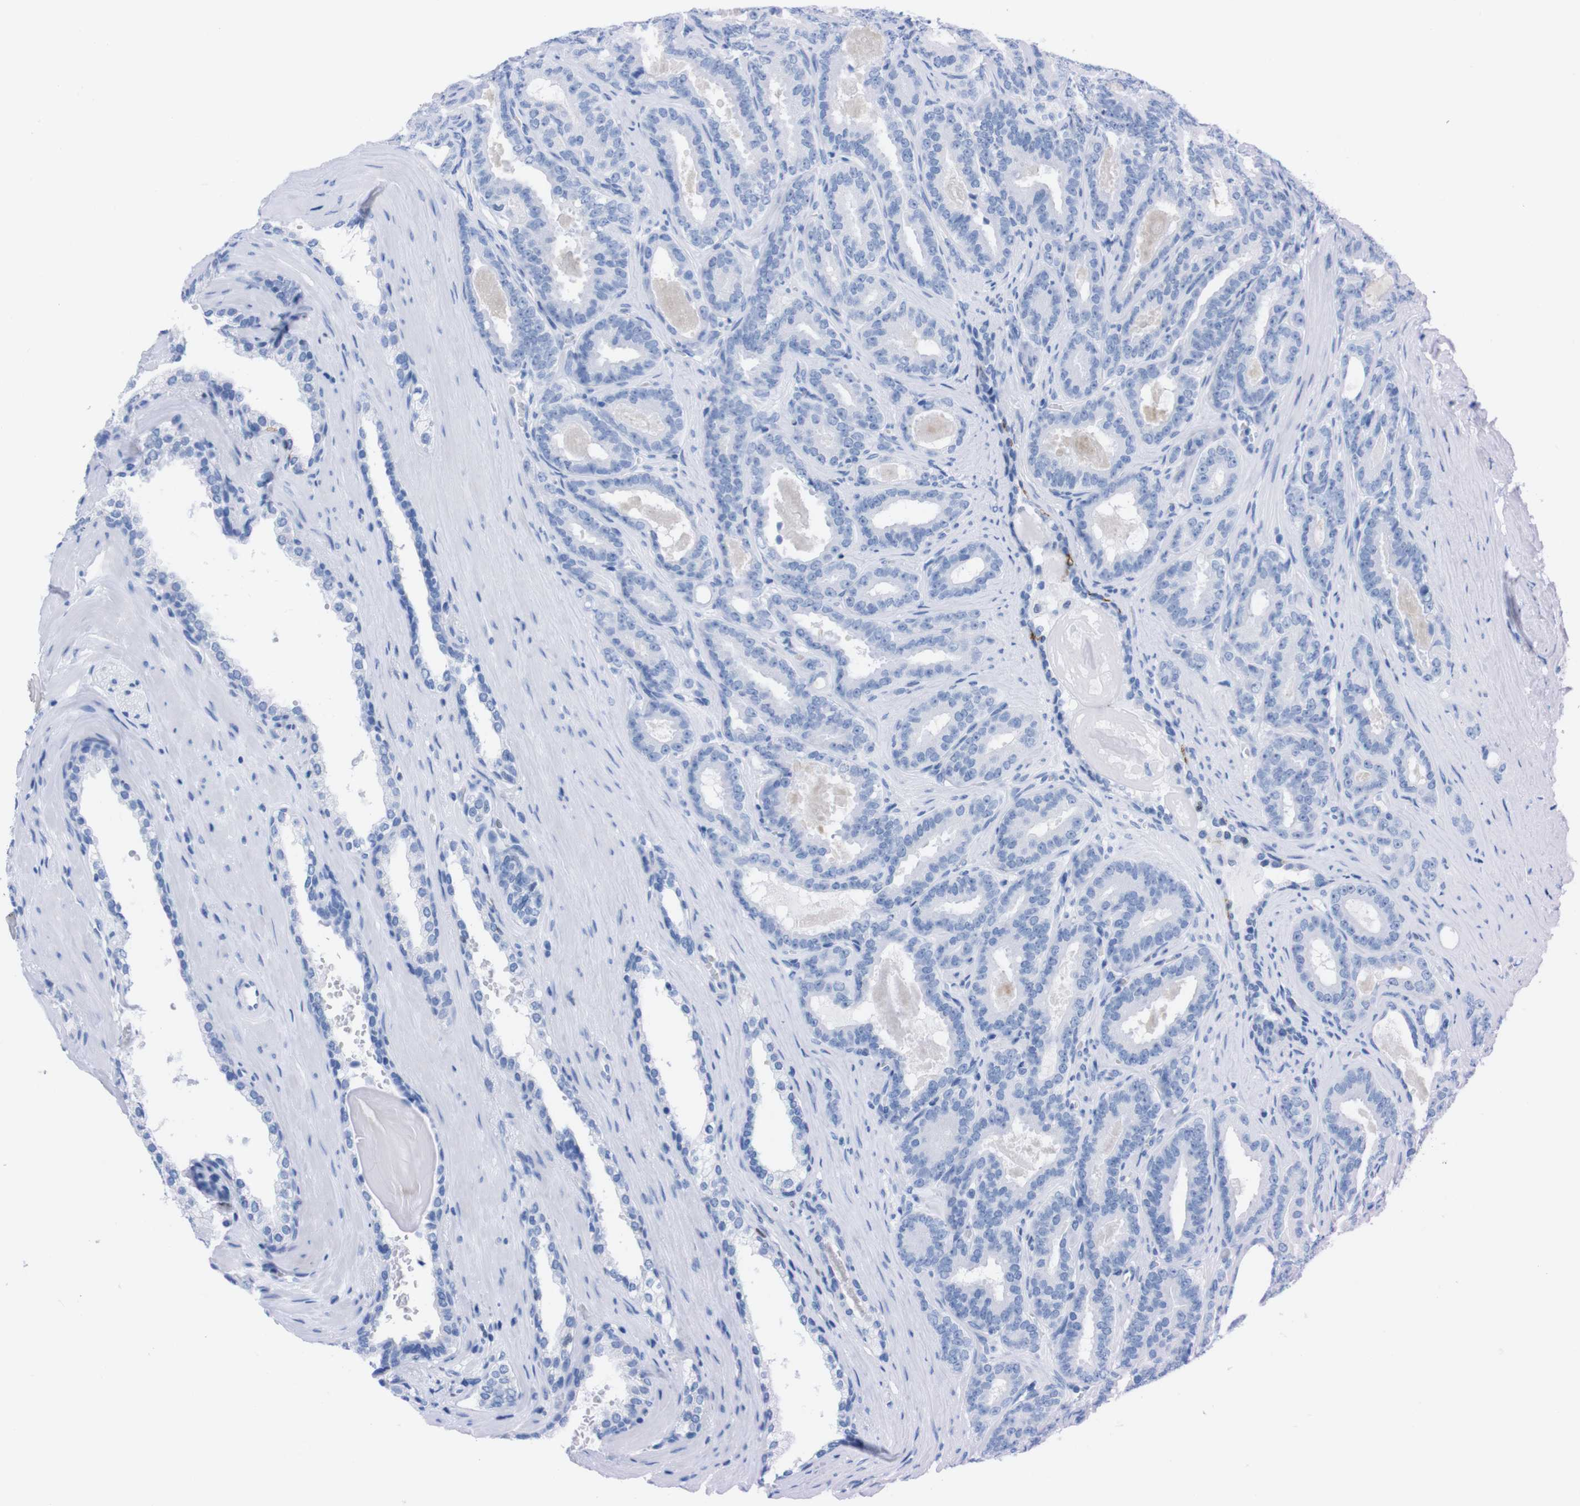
{"staining": {"intensity": "negative", "quantity": "none", "location": "none"}, "tissue": "prostate cancer", "cell_type": "Tumor cells", "image_type": "cancer", "snomed": [{"axis": "morphology", "description": "Adenocarcinoma, High grade"}, {"axis": "topography", "description": "Prostate"}], "caption": "Micrograph shows no significant protein expression in tumor cells of prostate cancer (high-grade adenocarcinoma).", "gene": "P2RY12", "patient": {"sex": "male", "age": 60}}